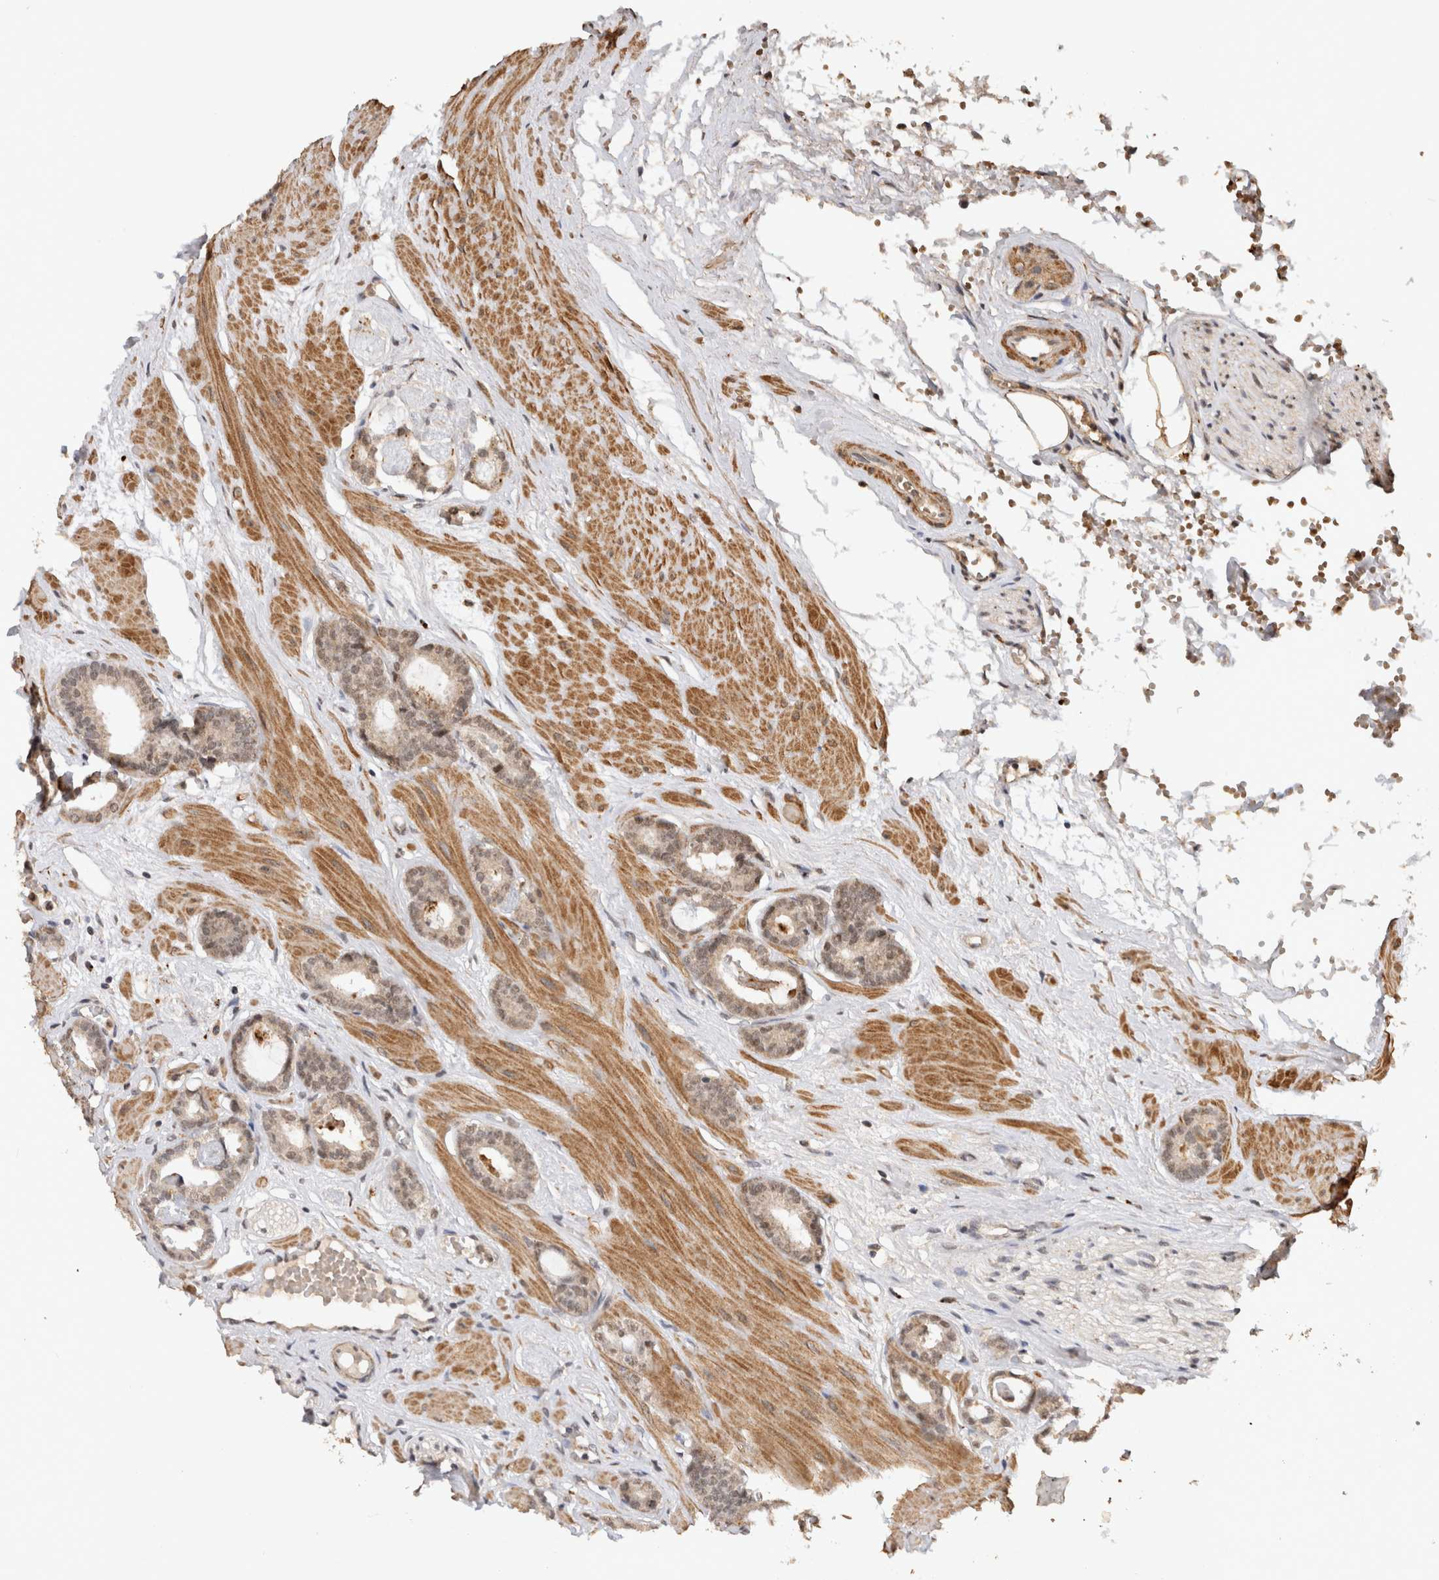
{"staining": {"intensity": "weak", "quantity": "25%-75%", "location": "cytoplasmic/membranous,nuclear"}, "tissue": "prostate cancer", "cell_type": "Tumor cells", "image_type": "cancer", "snomed": [{"axis": "morphology", "description": "Adenocarcinoma, Low grade"}, {"axis": "topography", "description": "Prostate"}], "caption": "Tumor cells show low levels of weak cytoplasmic/membranous and nuclear staining in about 25%-75% of cells in human adenocarcinoma (low-grade) (prostate). The protein of interest is stained brown, and the nuclei are stained in blue (DAB (3,3'-diaminobenzidine) IHC with brightfield microscopy, high magnification).", "gene": "KEAP1", "patient": {"sex": "male", "age": 53}}